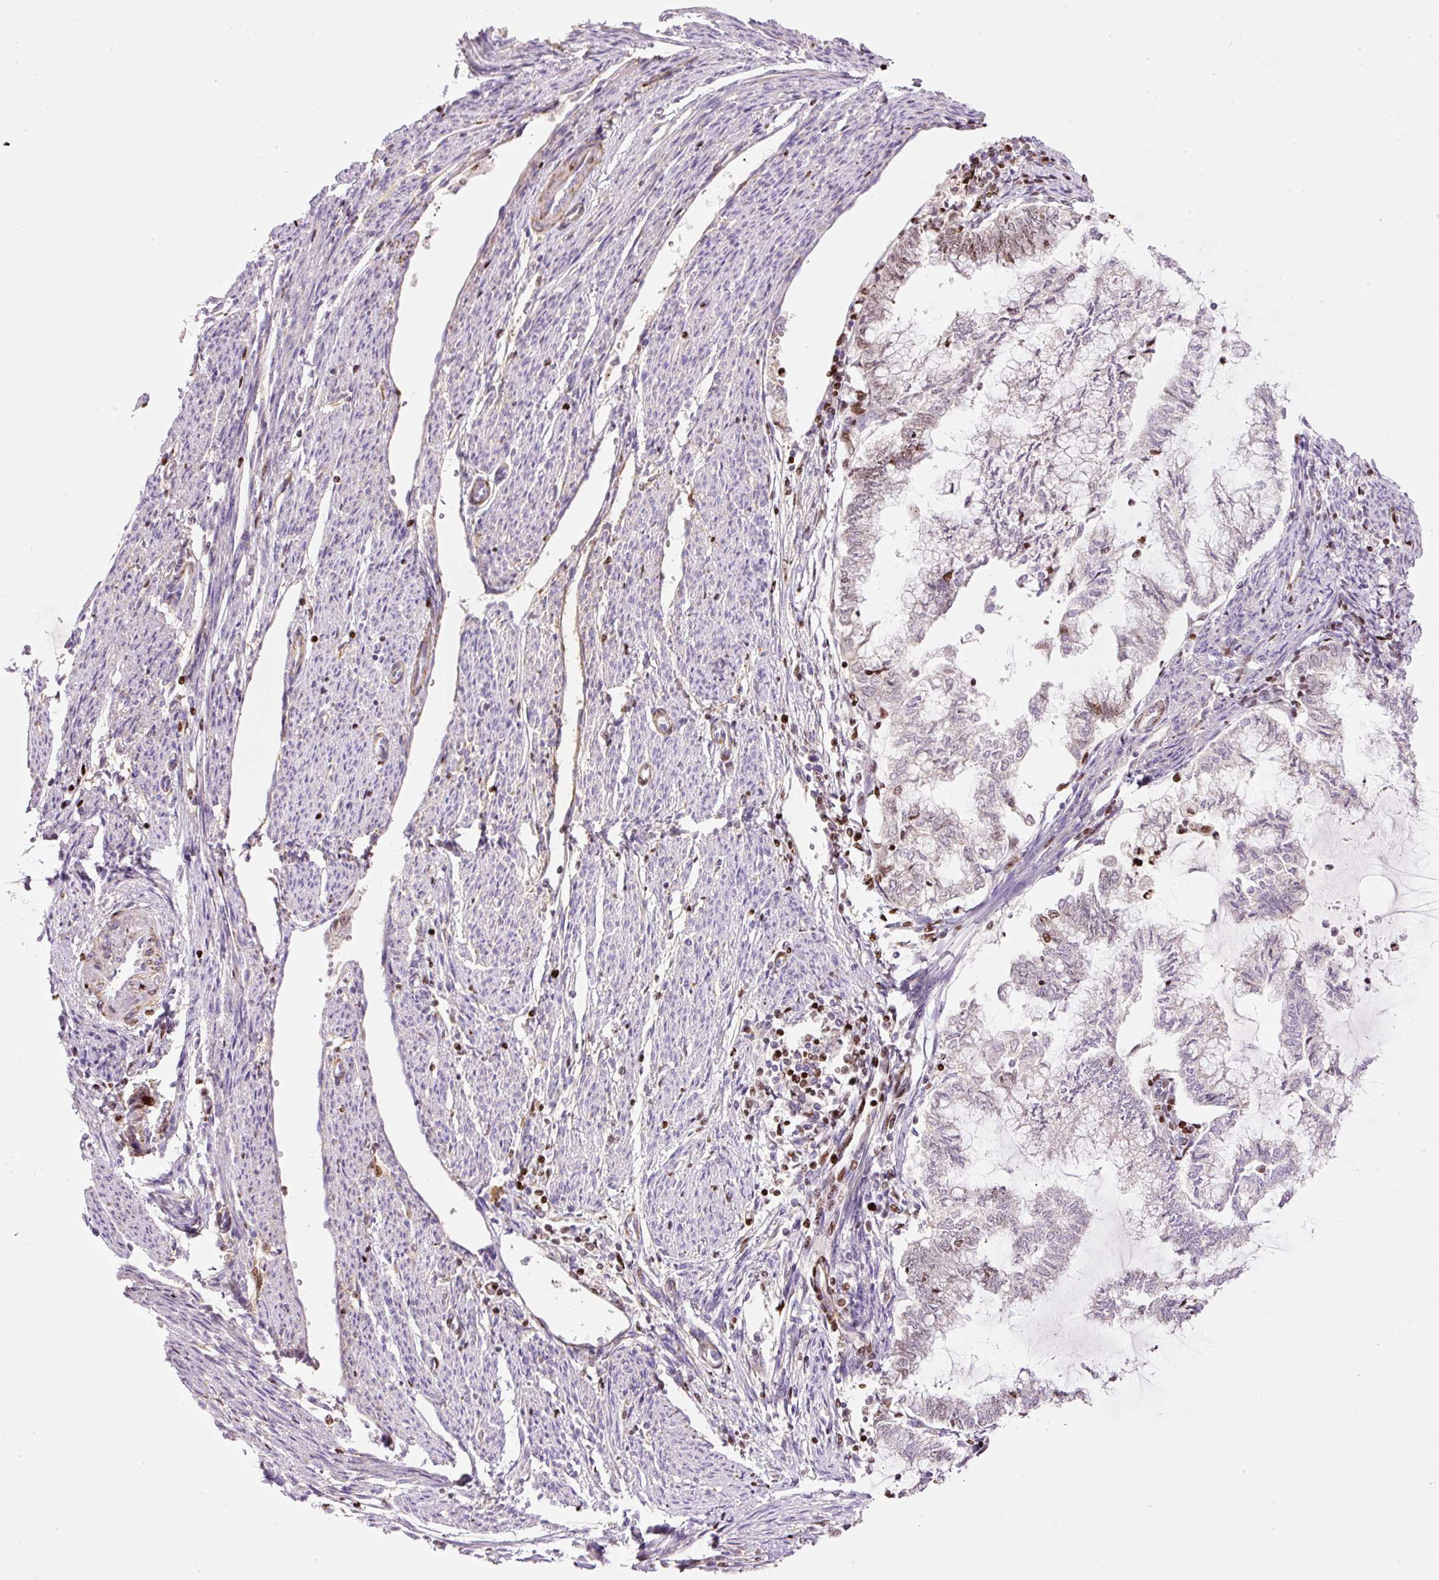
{"staining": {"intensity": "weak", "quantity": "<25%", "location": "nuclear"}, "tissue": "endometrial cancer", "cell_type": "Tumor cells", "image_type": "cancer", "snomed": [{"axis": "morphology", "description": "Adenocarcinoma, NOS"}, {"axis": "topography", "description": "Endometrium"}], "caption": "Immunohistochemistry (IHC) photomicrograph of endometrial adenocarcinoma stained for a protein (brown), which displays no expression in tumor cells. (Brightfield microscopy of DAB immunohistochemistry (IHC) at high magnification).", "gene": "TMEM8B", "patient": {"sex": "female", "age": 79}}